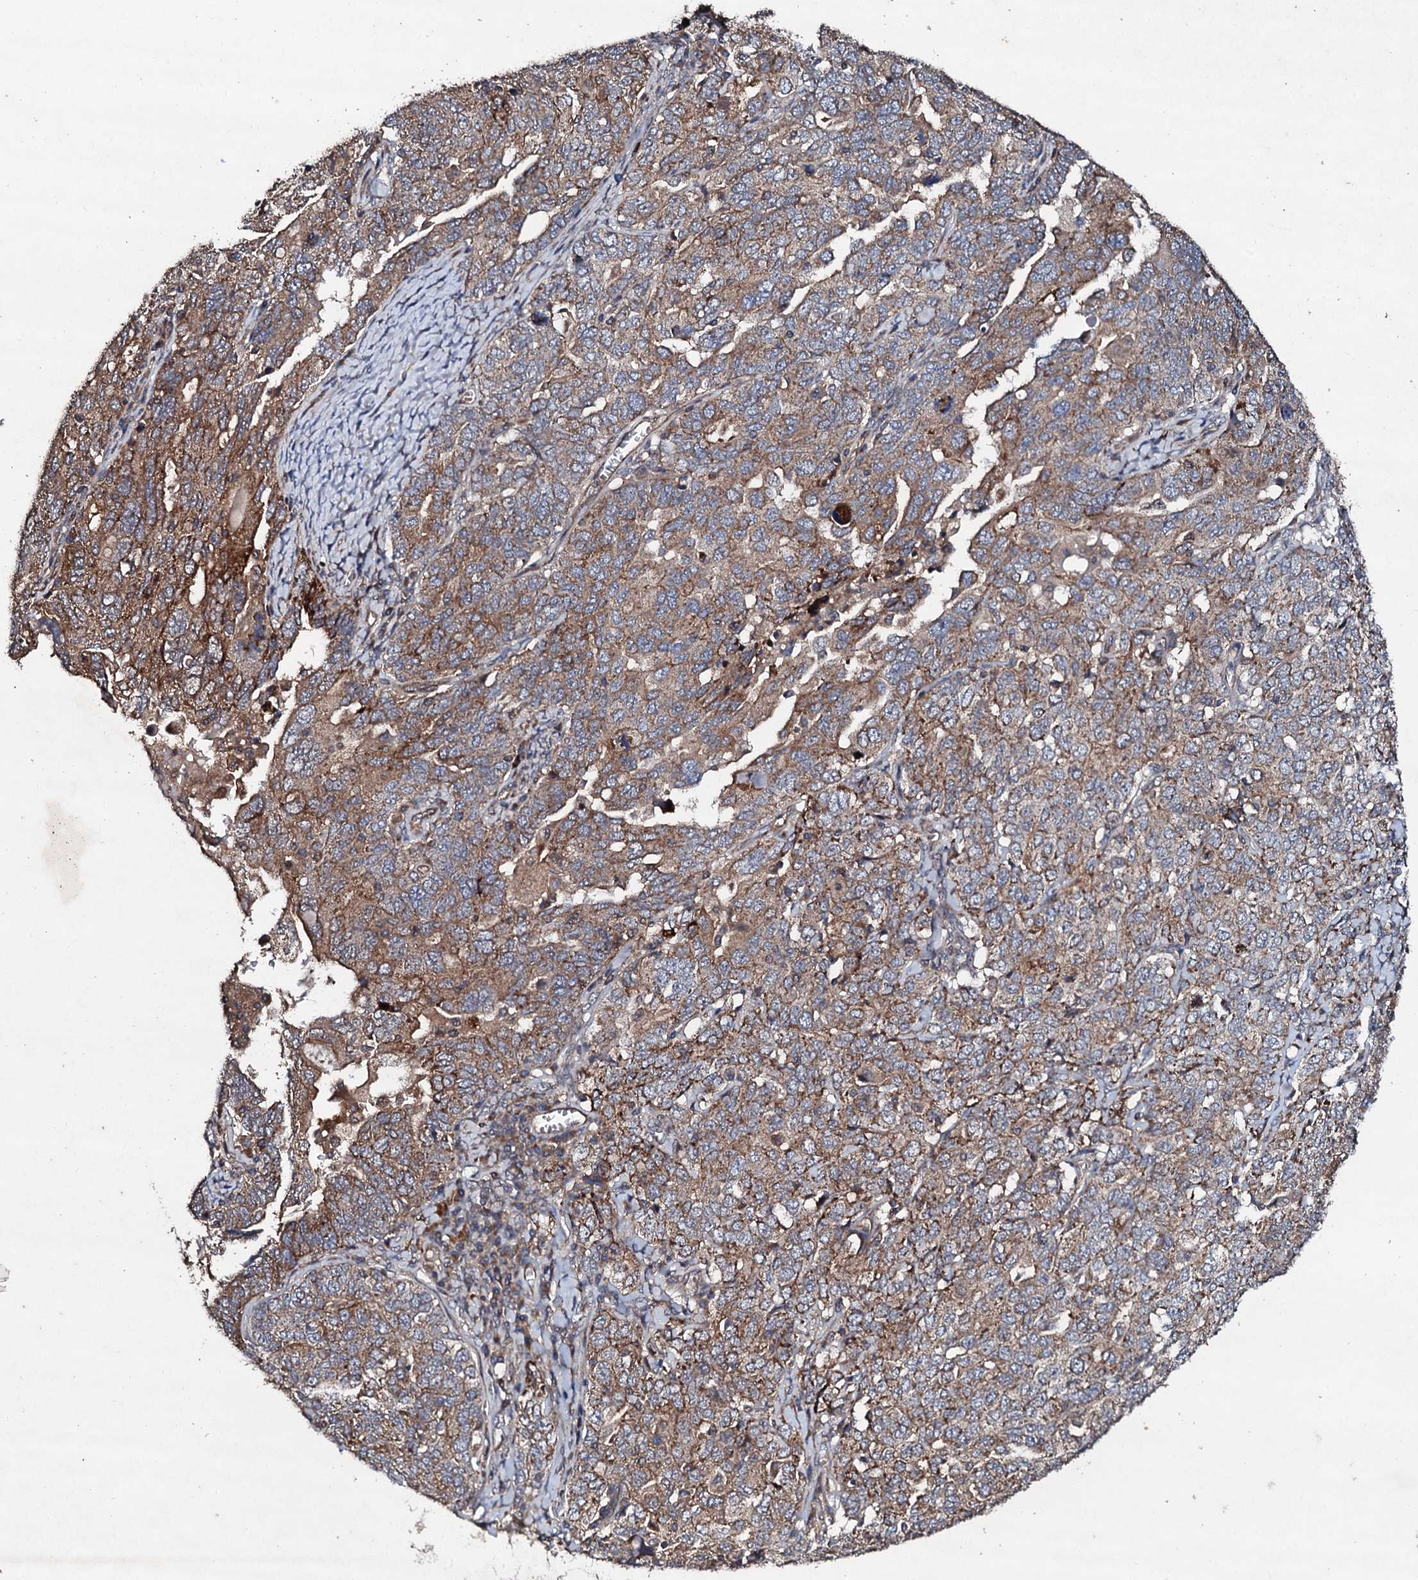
{"staining": {"intensity": "moderate", "quantity": ">75%", "location": "cytoplasmic/membranous"}, "tissue": "ovarian cancer", "cell_type": "Tumor cells", "image_type": "cancer", "snomed": [{"axis": "morphology", "description": "Carcinoma, endometroid"}, {"axis": "topography", "description": "Ovary"}], "caption": "Ovarian cancer tissue reveals moderate cytoplasmic/membranous expression in about >75% of tumor cells, visualized by immunohistochemistry.", "gene": "MOCOS", "patient": {"sex": "female", "age": 62}}